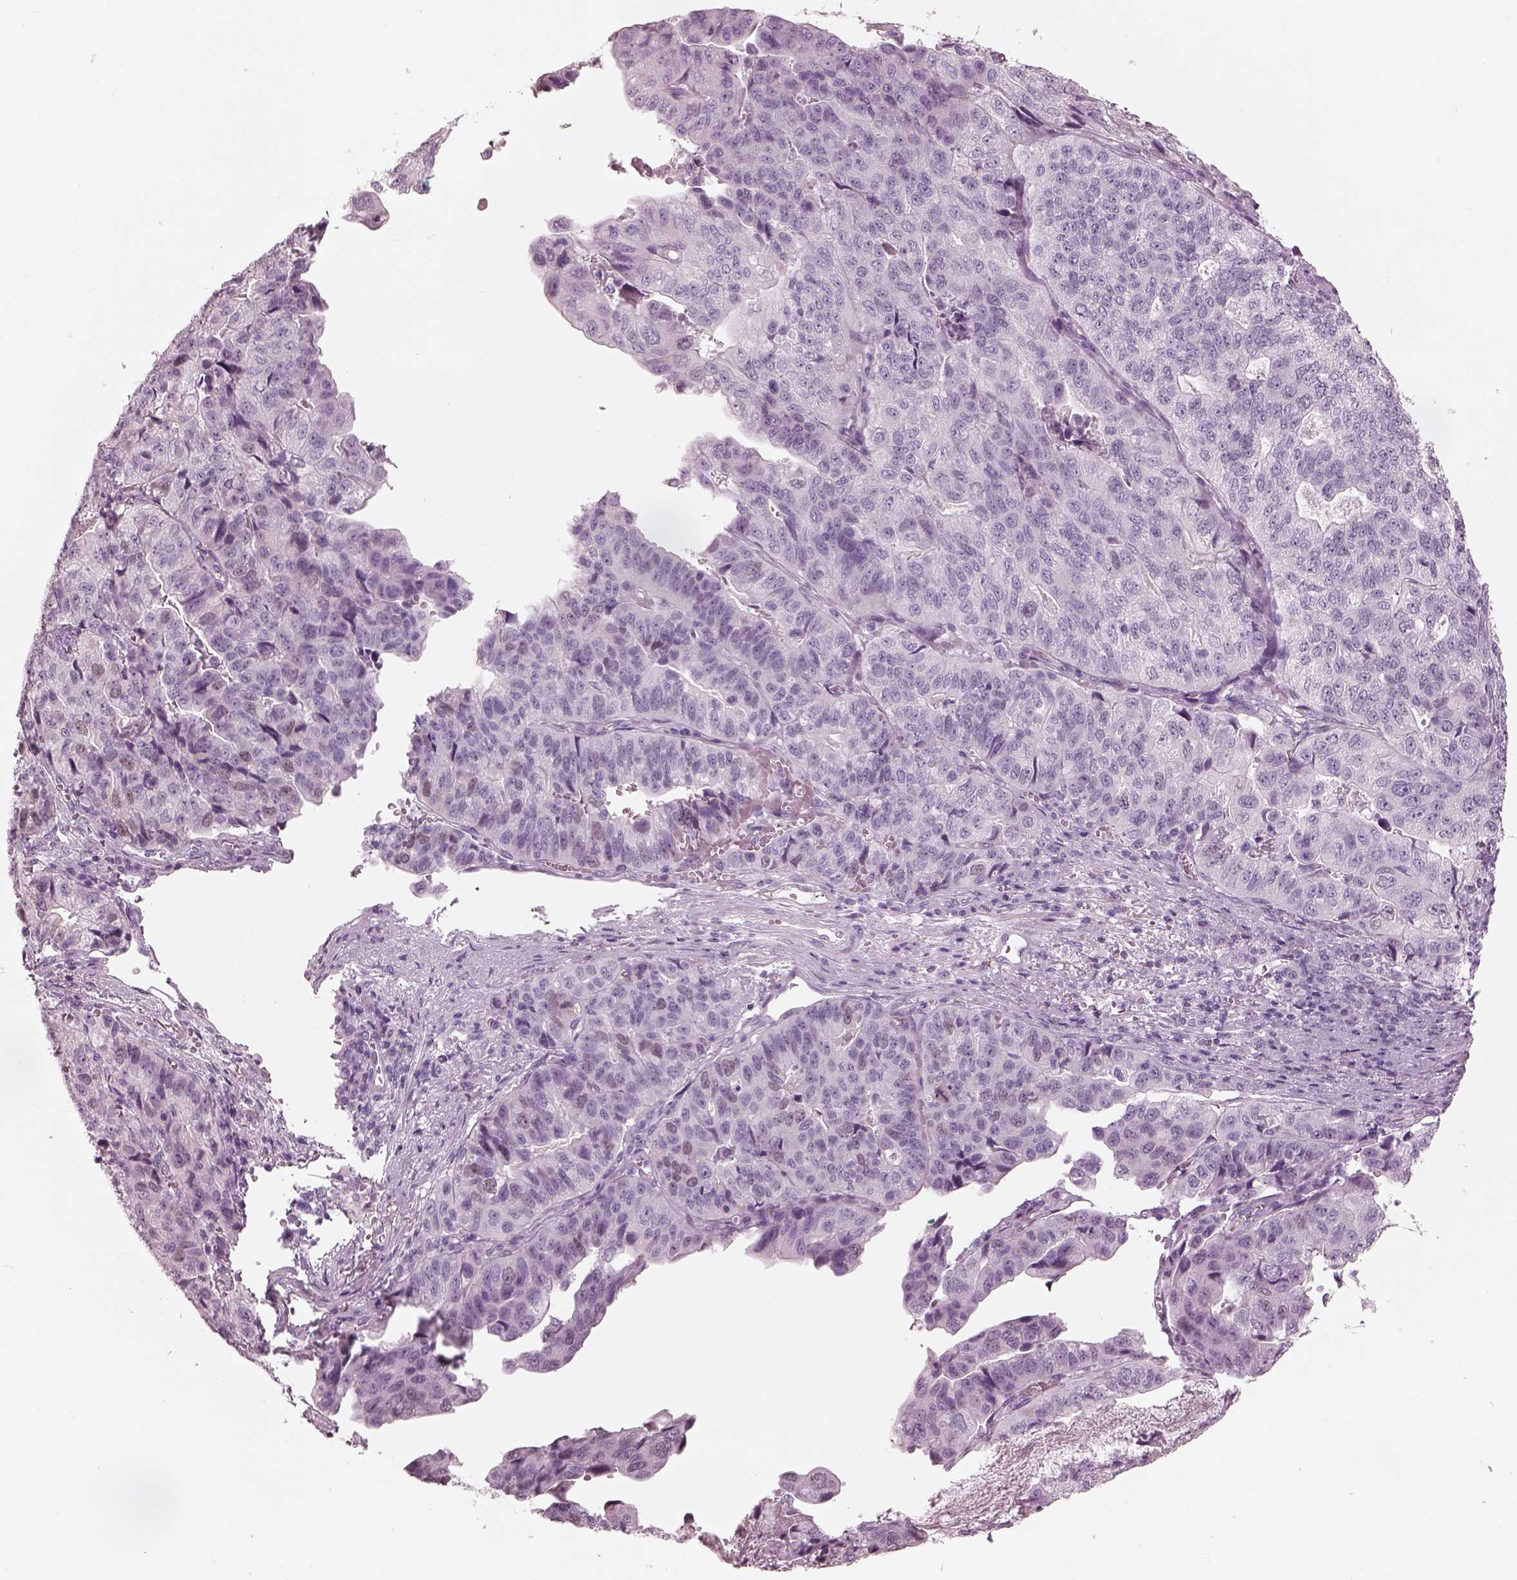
{"staining": {"intensity": "negative", "quantity": "none", "location": "none"}, "tissue": "stomach cancer", "cell_type": "Tumor cells", "image_type": "cancer", "snomed": [{"axis": "morphology", "description": "Adenocarcinoma, NOS"}, {"axis": "topography", "description": "Stomach, upper"}], "caption": "IHC micrograph of neoplastic tissue: human stomach cancer (adenocarcinoma) stained with DAB (3,3'-diaminobenzidine) displays no significant protein staining in tumor cells.", "gene": "KRTAP24-1", "patient": {"sex": "female", "age": 67}}